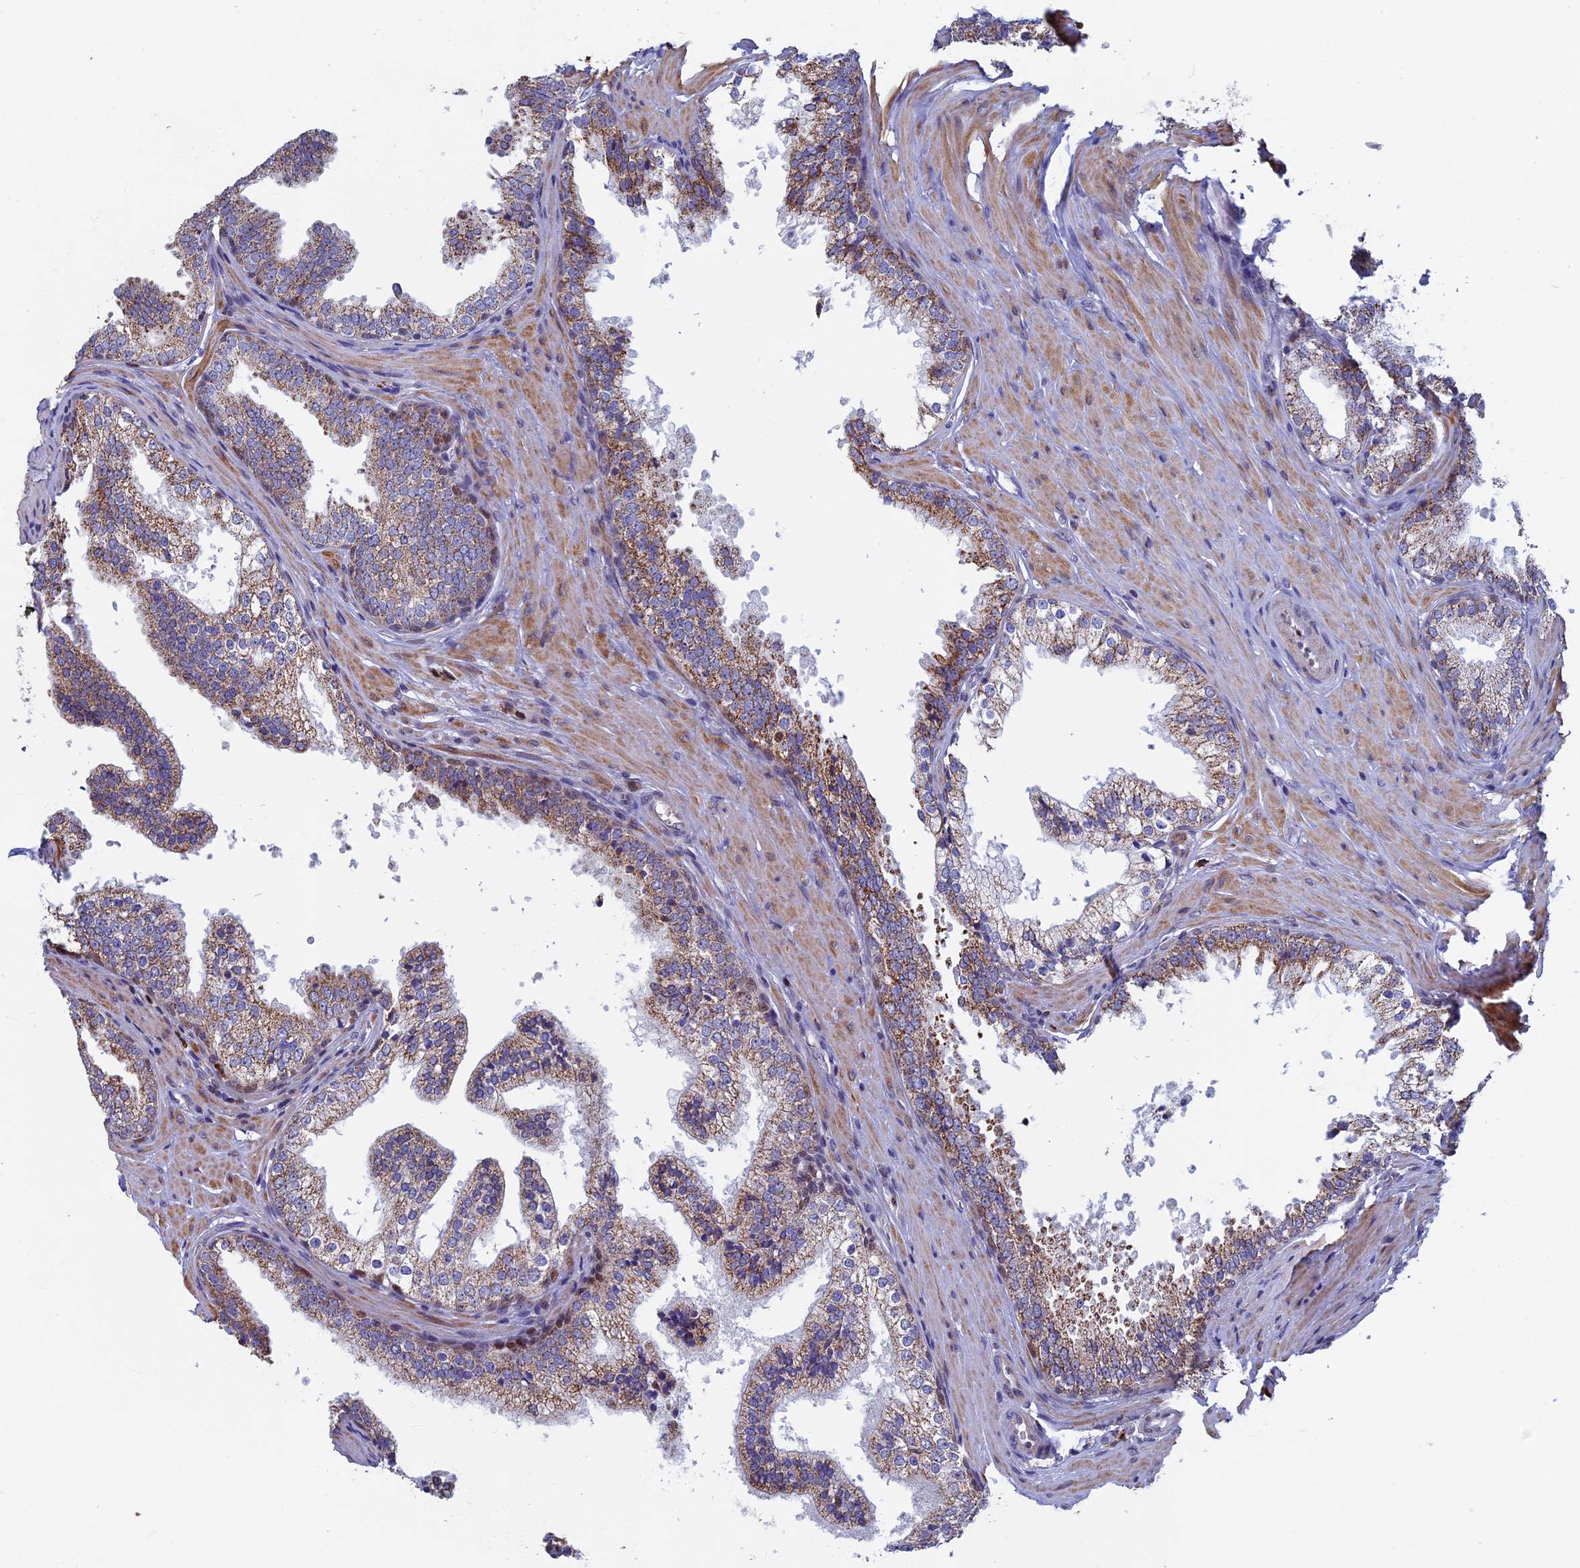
{"staining": {"intensity": "moderate", "quantity": "25%-75%", "location": "cytoplasmic/membranous"}, "tissue": "prostate", "cell_type": "Glandular cells", "image_type": "normal", "snomed": [{"axis": "morphology", "description": "Normal tissue, NOS"}, {"axis": "topography", "description": "Prostate"}], "caption": "Brown immunohistochemical staining in benign prostate shows moderate cytoplasmic/membranous staining in approximately 25%-75% of glandular cells. The staining was performed using DAB (3,3'-diaminobenzidine), with brown indicating positive protein expression. Nuclei are stained blue with hematoxylin.", "gene": "ACSS1", "patient": {"sex": "male", "age": 60}}